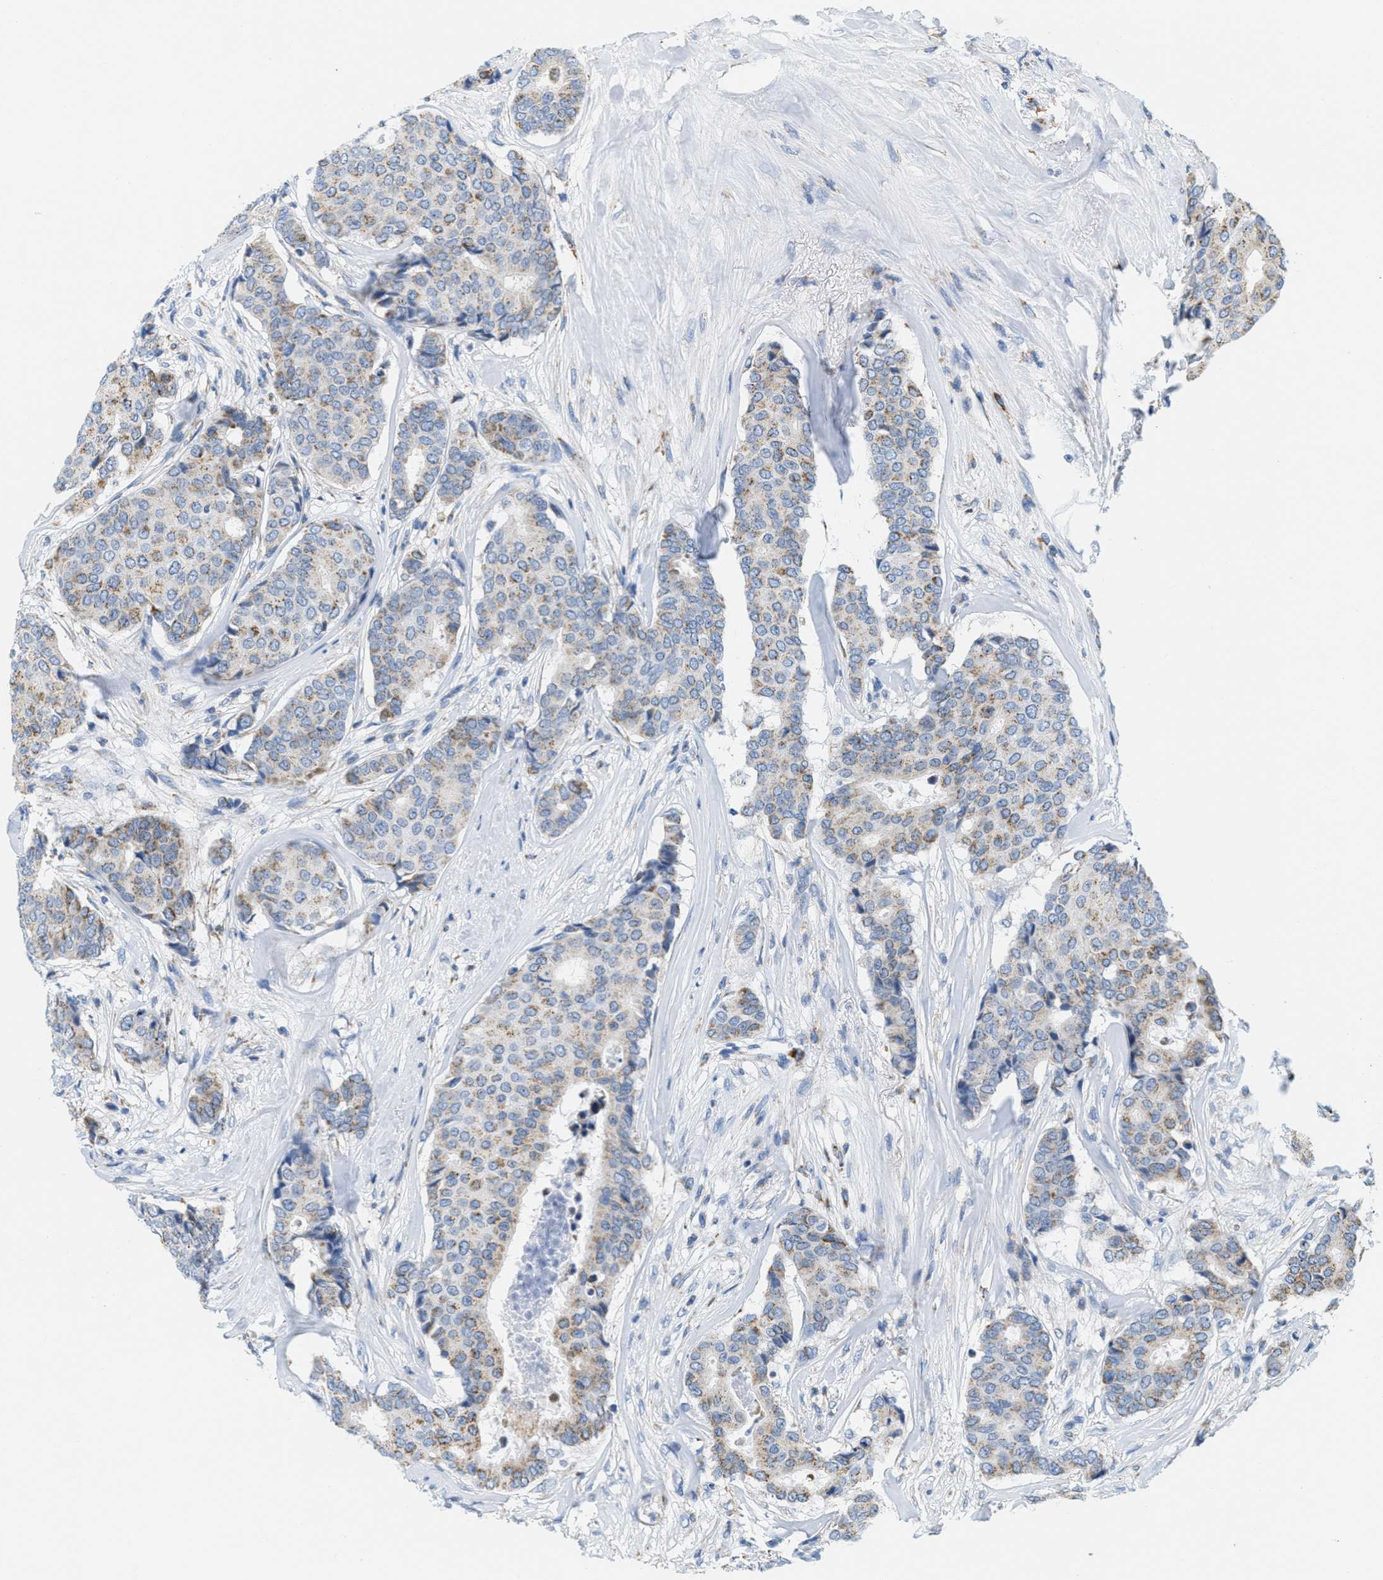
{"staining": {"intensity": "weak", "quantity": "25%-75%", "location": "cytoplasmic/membranous"}, "tissue": "breast cancer", "cell_type": "Tumor cells", "image_type": "cancer", "snomed": [{"axis": "morphology", "description": "Duct carcinoma"}, {"axis": "topography", "description": "Breast"}], "caption": "DAB immunohistochemical staining of human breast cancer exhibits weak cytoplasmic/membranous protein staining in about 25%-75% of tumor cells. The protein of interest is shown in brown color, while the nuclei are stained blue.", "gene": "KCNJ5", "patient": {"sex": "female", "age": 75}}